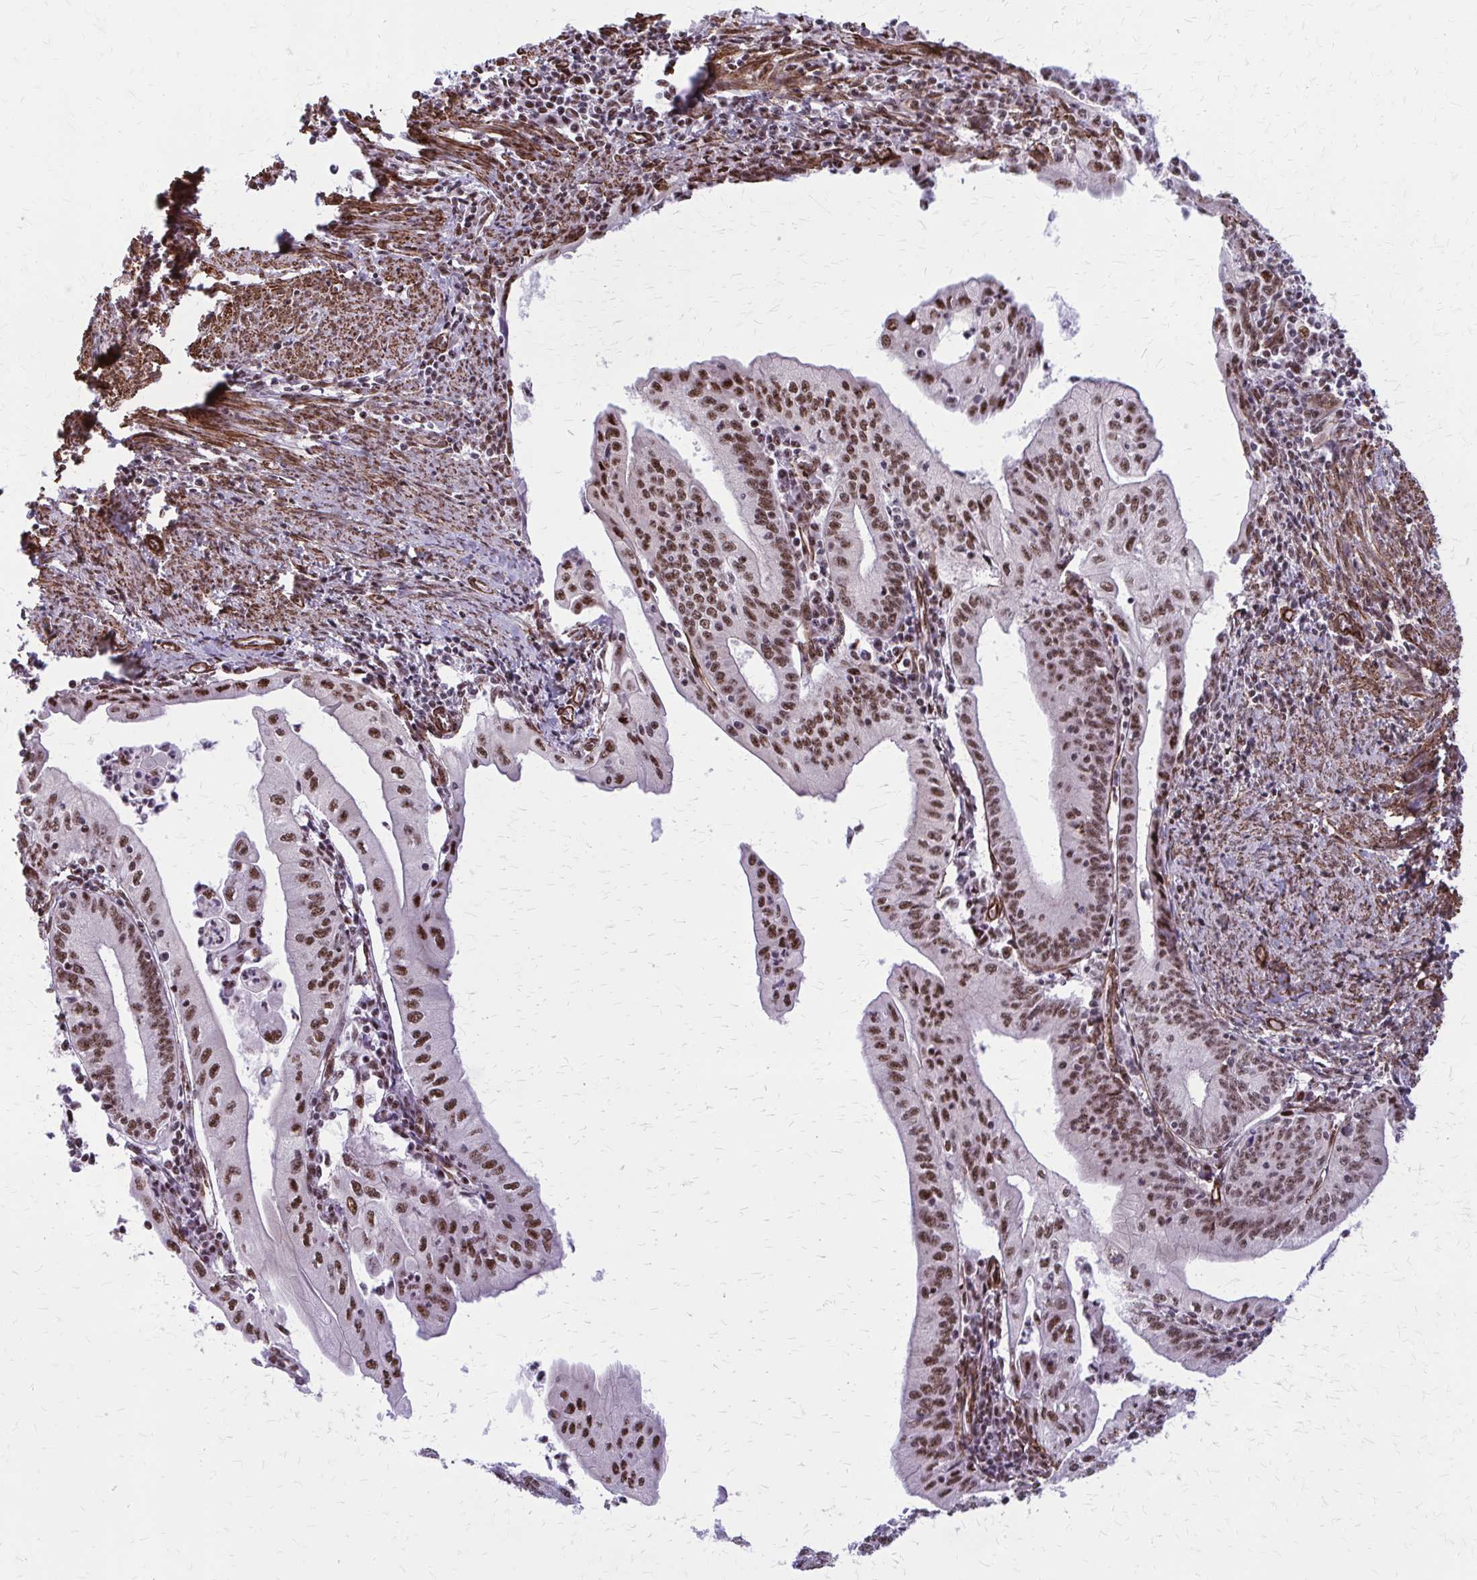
{"staining": {"intensity": "strong", "quantity": "25%-75%", "location": "nuclear"}, "tissue": "endometrial cancer", "cell_type": "Tumor cells", "image_type": "cancer", "snomed": [{"axis": "morphology", "description": "Adenocarcinoma, NOS"}, {"axis": "topography", "description": "Endometrium"}], "caption": "Strong nuclear protein staining is appreciated in about 25%-75% of tumor cells in endometrial cancer (adenocarcinoma).", "gene": "NRBF2", "patient": {"sex": "female", "age": 60}}